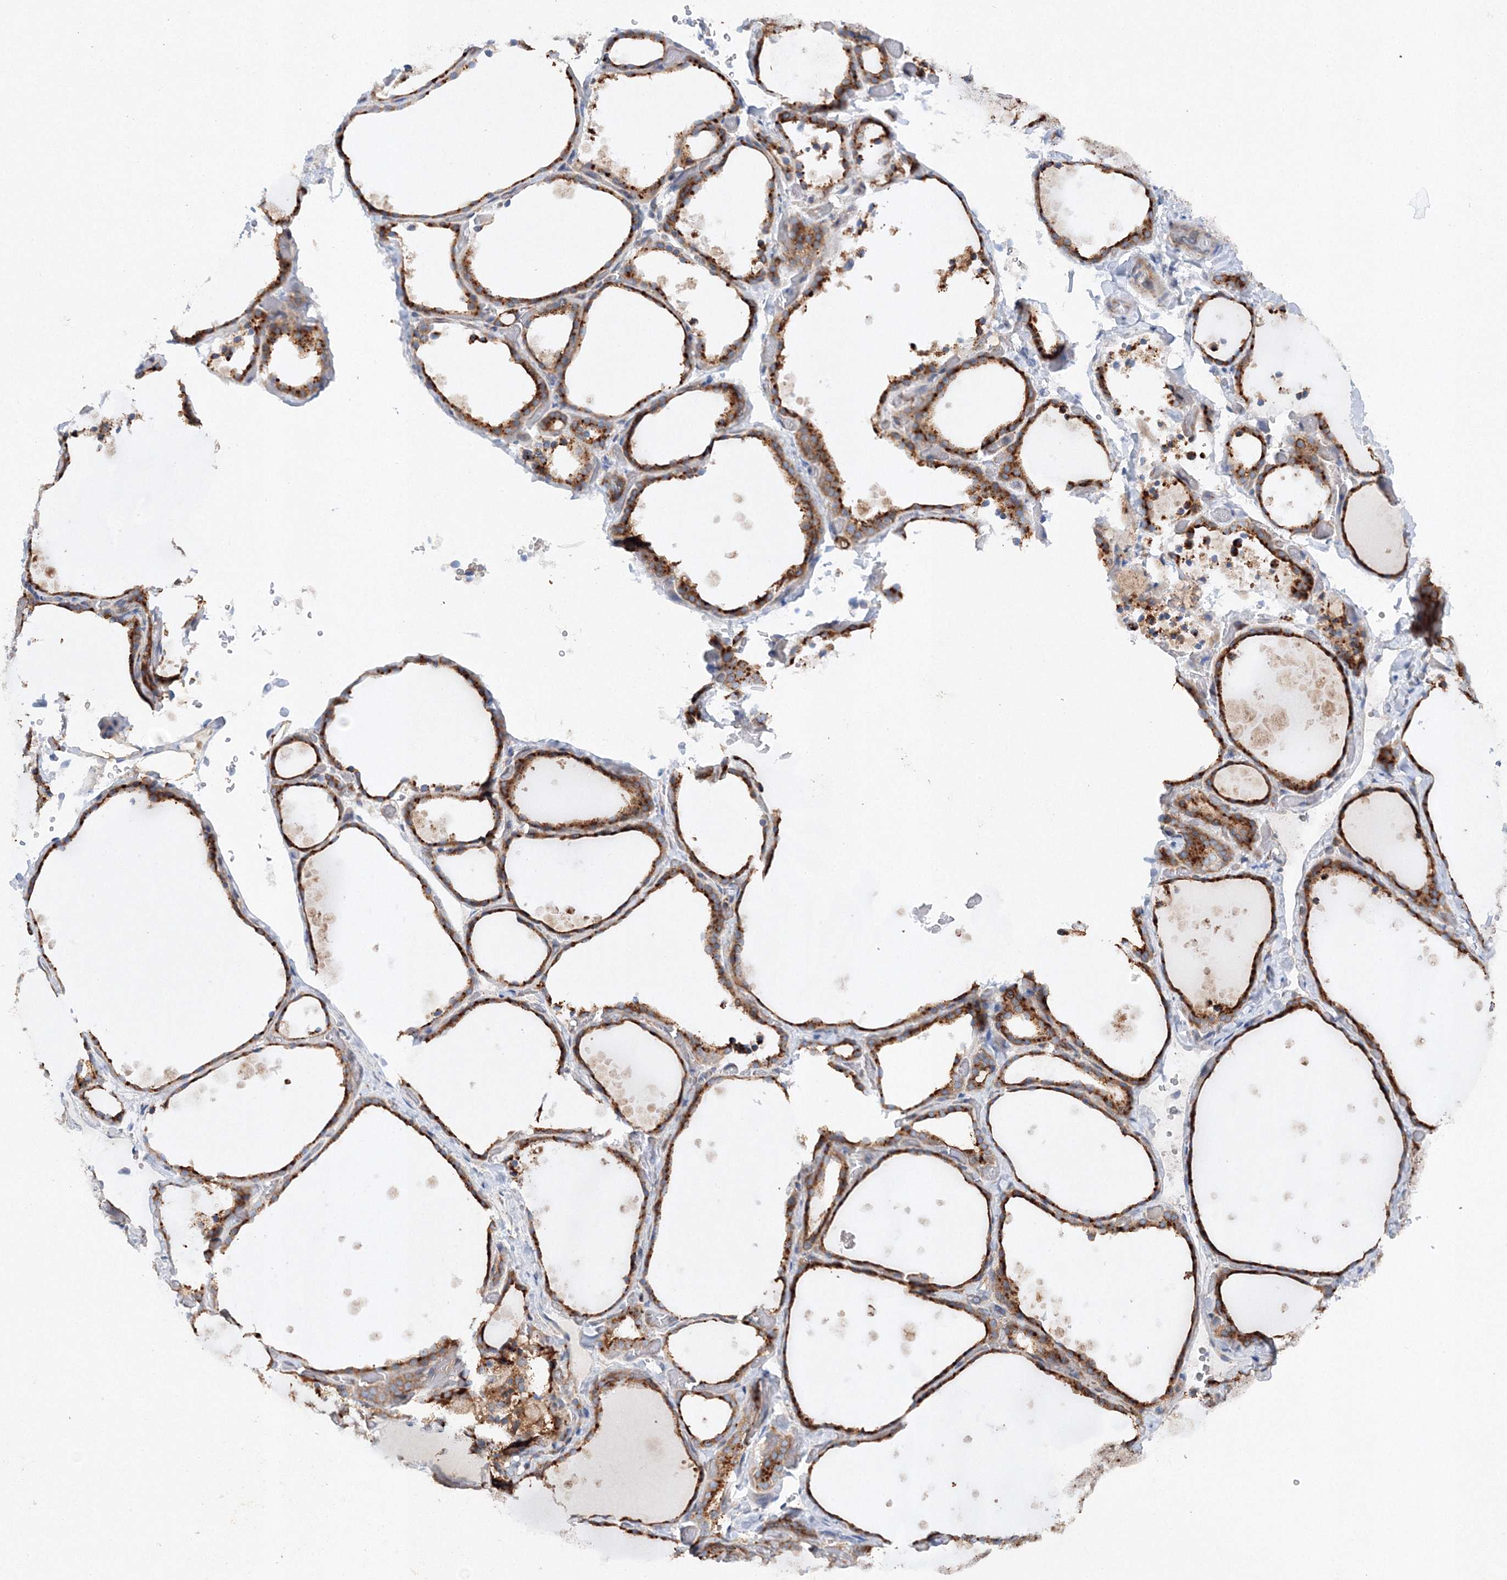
{"staining": {"intensity": "strong", "quantity": ">75%", "location": "cytoplasmic/membranous"}, "tissue": "thyroid gland", "cell_type": "Glandular cells", "image_type": "normal", "snomed": [{"axis": "morphology", "description": "Normal tissue, NOS"}, {"axis": "topography", "description": "Thyroid gland"}], "caption": "Brown immunohistochemical staining in unremarkable human thyroid gland shows strong cytoplasmic/membranous expression in approximately >75% of glandular cells.", "gene": "SLC36A1", "patient": {"sex": "female", "age": 44}}